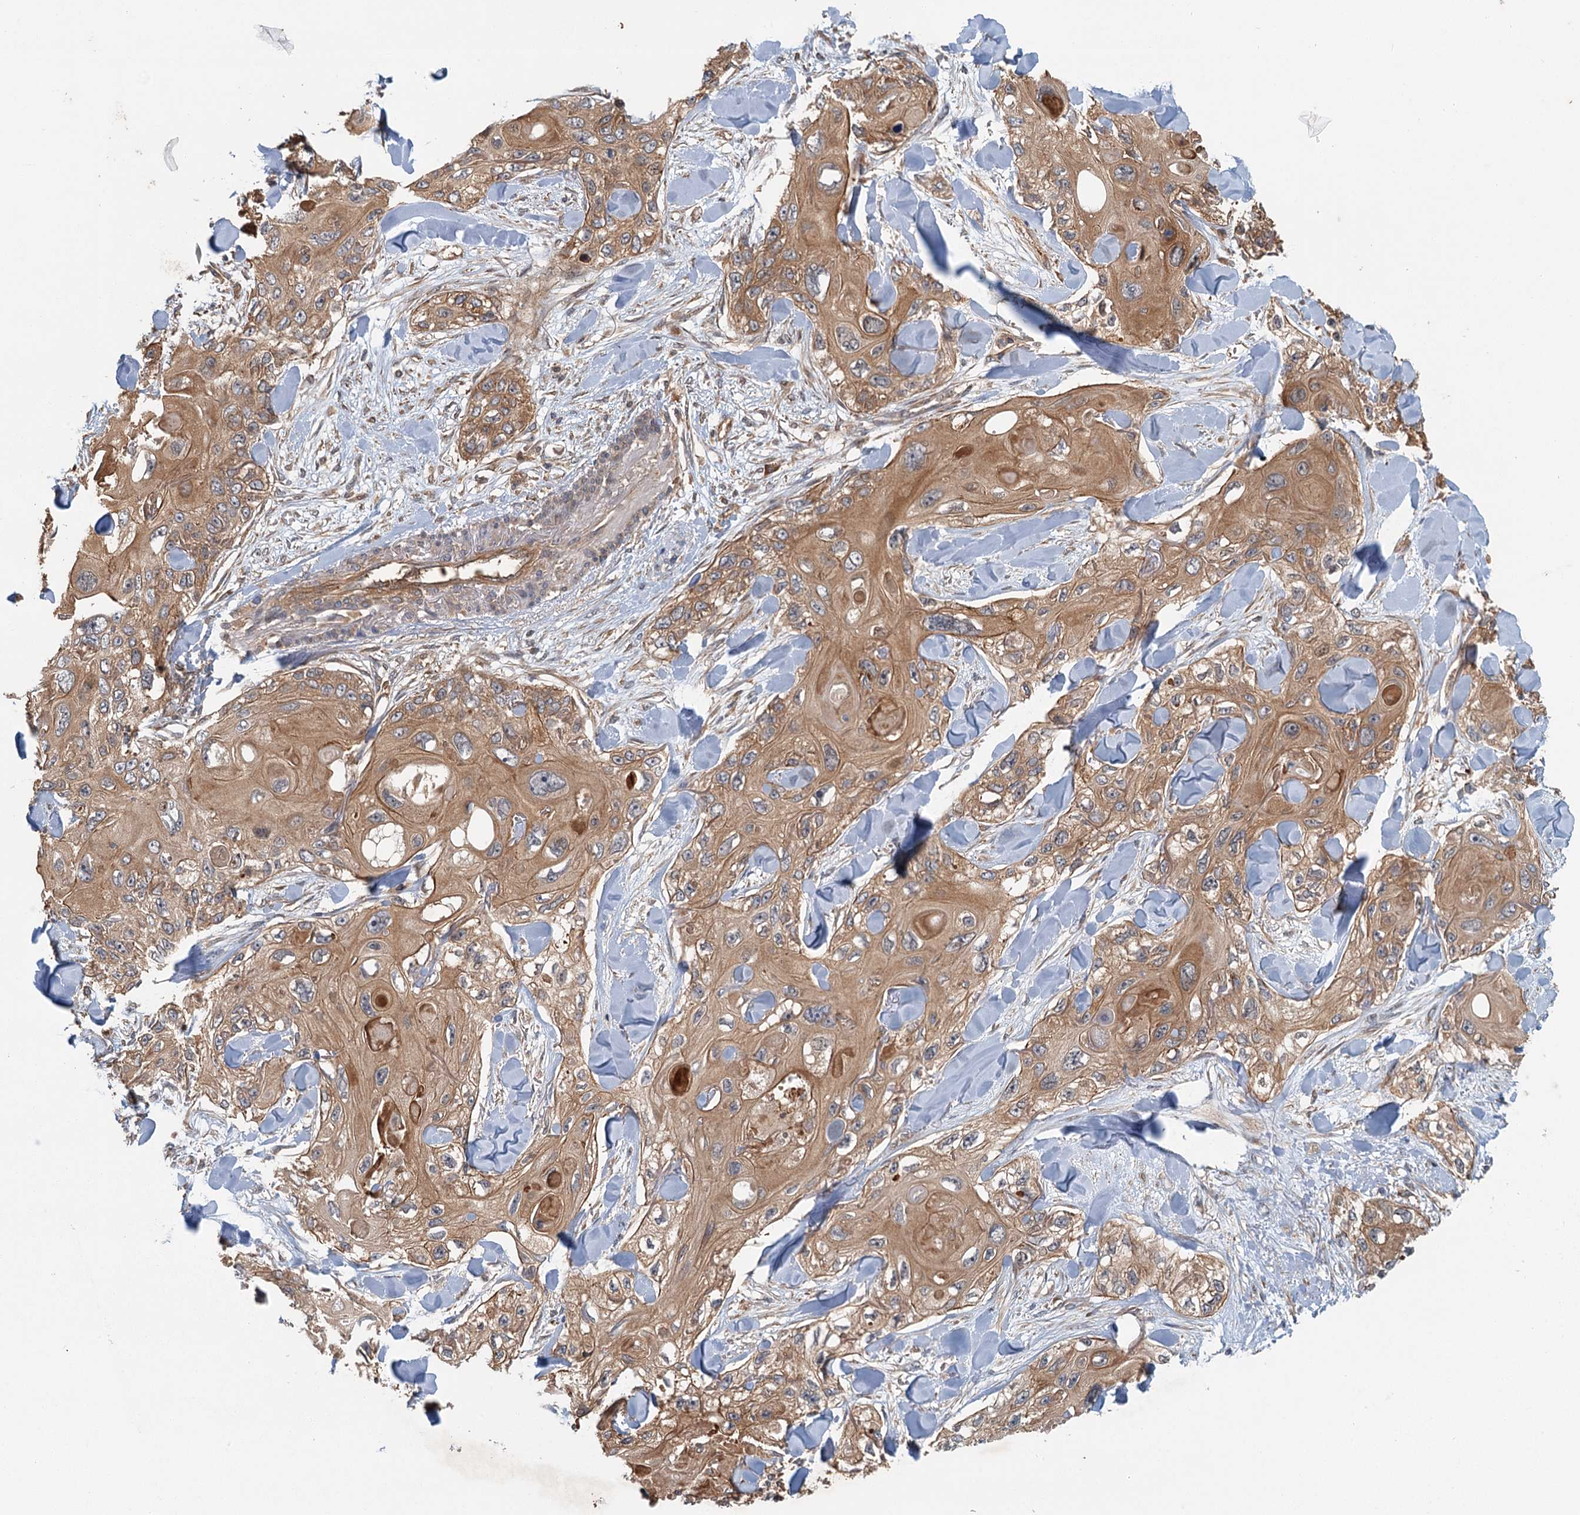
{"staining": {"intensity": "moderate", "quantity": ">75%", "location": "cytoplasmic/membranous"}, "tissue": "skin cancer", "cell_type": "Tumor cells", "image_type": "cancer", "snomed": [{"axis": "morphology", "description": "Normal tissue, NOS"}, {"axis": "morphology", "description": "Squamous cell carcinoma, NOS"}, {"axis": "topography", "description": "Skin"}], "caption": "This is an image of IHC staining of squamous cell carcinoma (skin), which shows moderate expression in the cytoplasmic/membranous of tumor cells.", "gene": "ZNF527", "patient": {"sex": "male", "age": 72}}